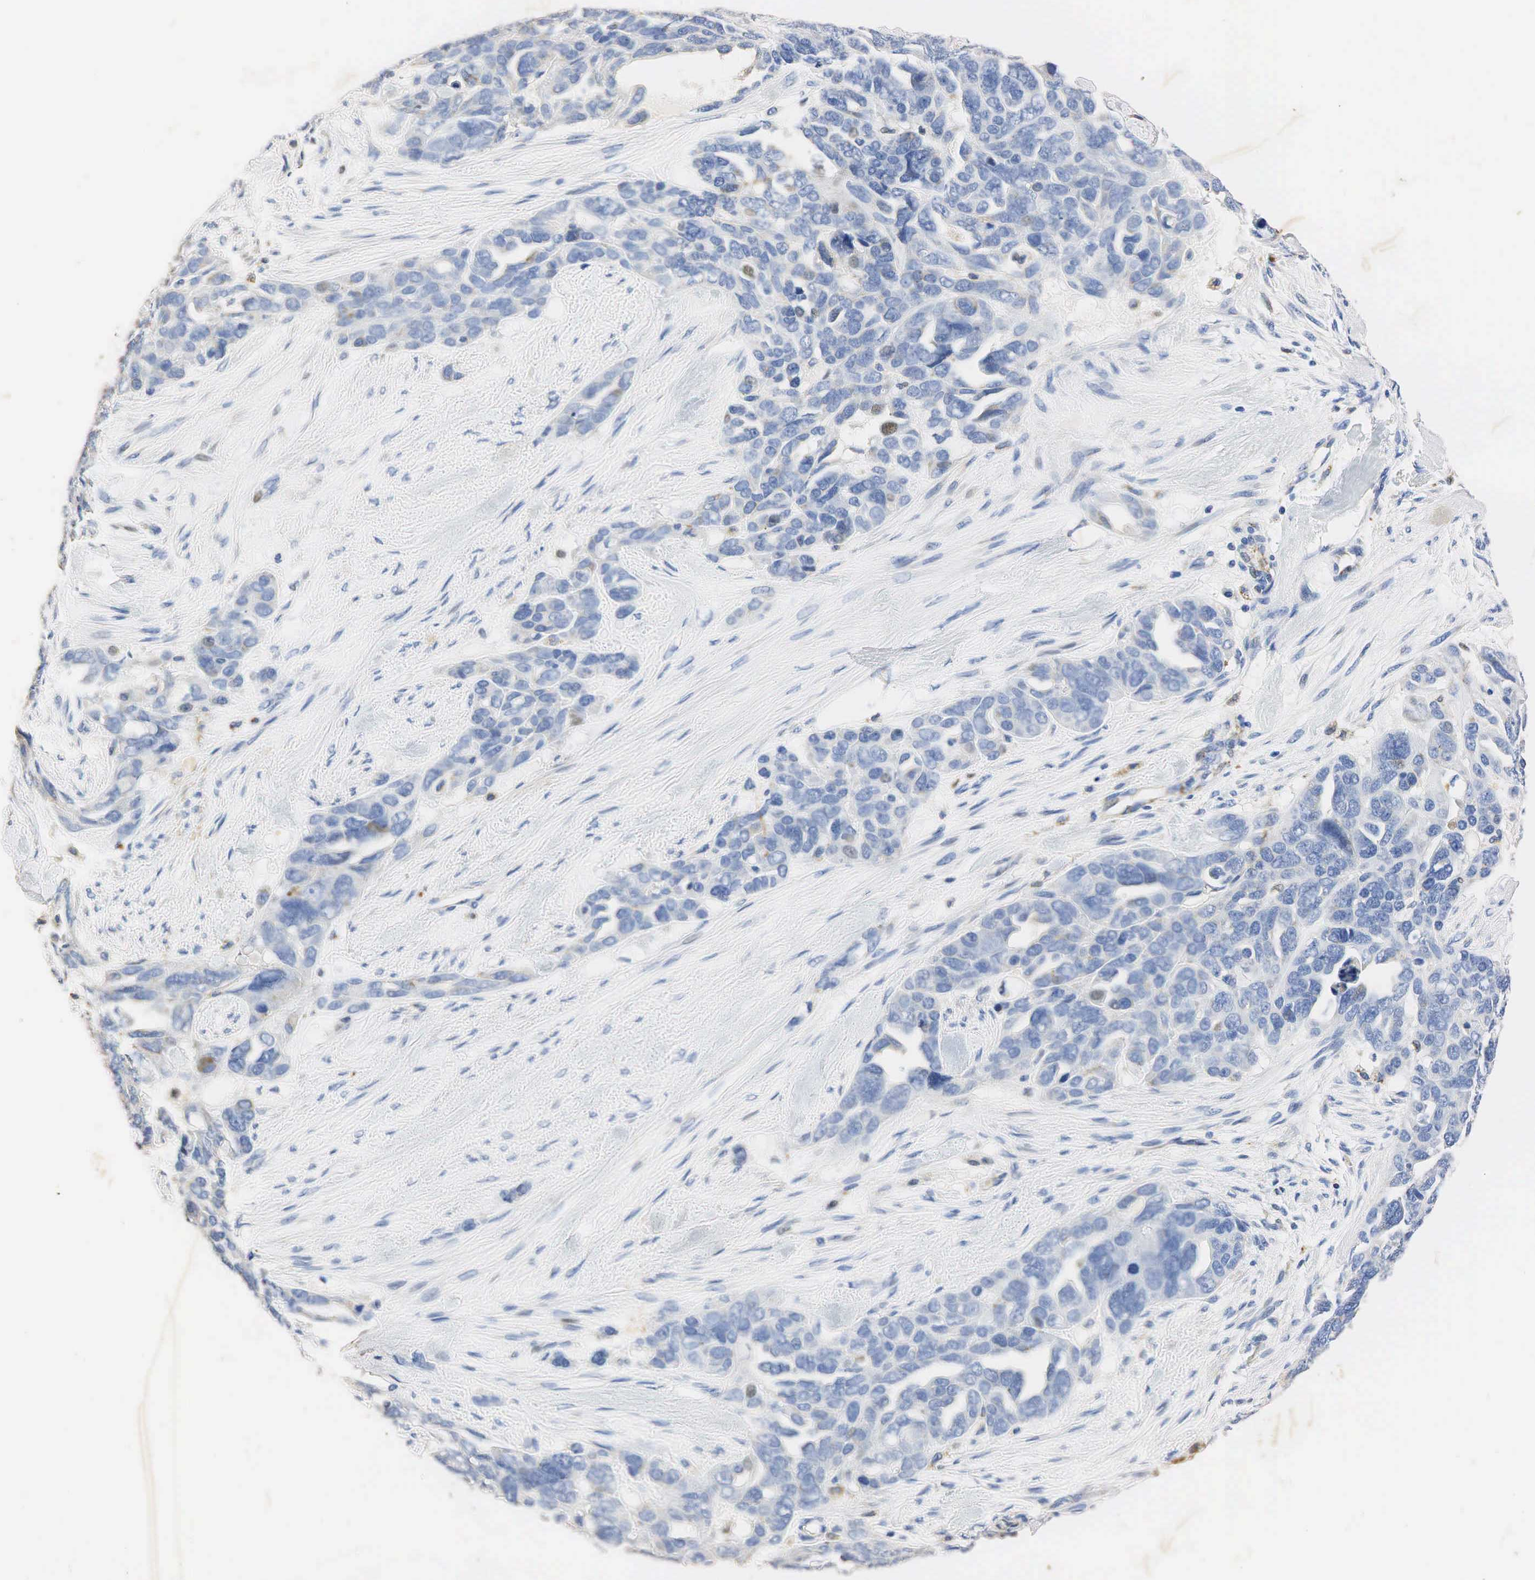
{"staining": {"intensity": "weak", "quantity": "<25%", "location": "cytoplasmic/membranous"}, "tissue": "ovarian cancer", "cell_type": "Tumor cells", "image_type": "cancer", "snomed": [{"axis": "morphology", "description": "Cystadenocarcinoma, serous, NOS"}, {"axis": "topography", "description": "Ovary"}], "caption": "Ovarian cancer (serous cystadenocarcinoma) stained for a protein using IHC displays no expression tumor cells.", "gene": "SYP", "patient": {"sex": "female", "age": 63}}